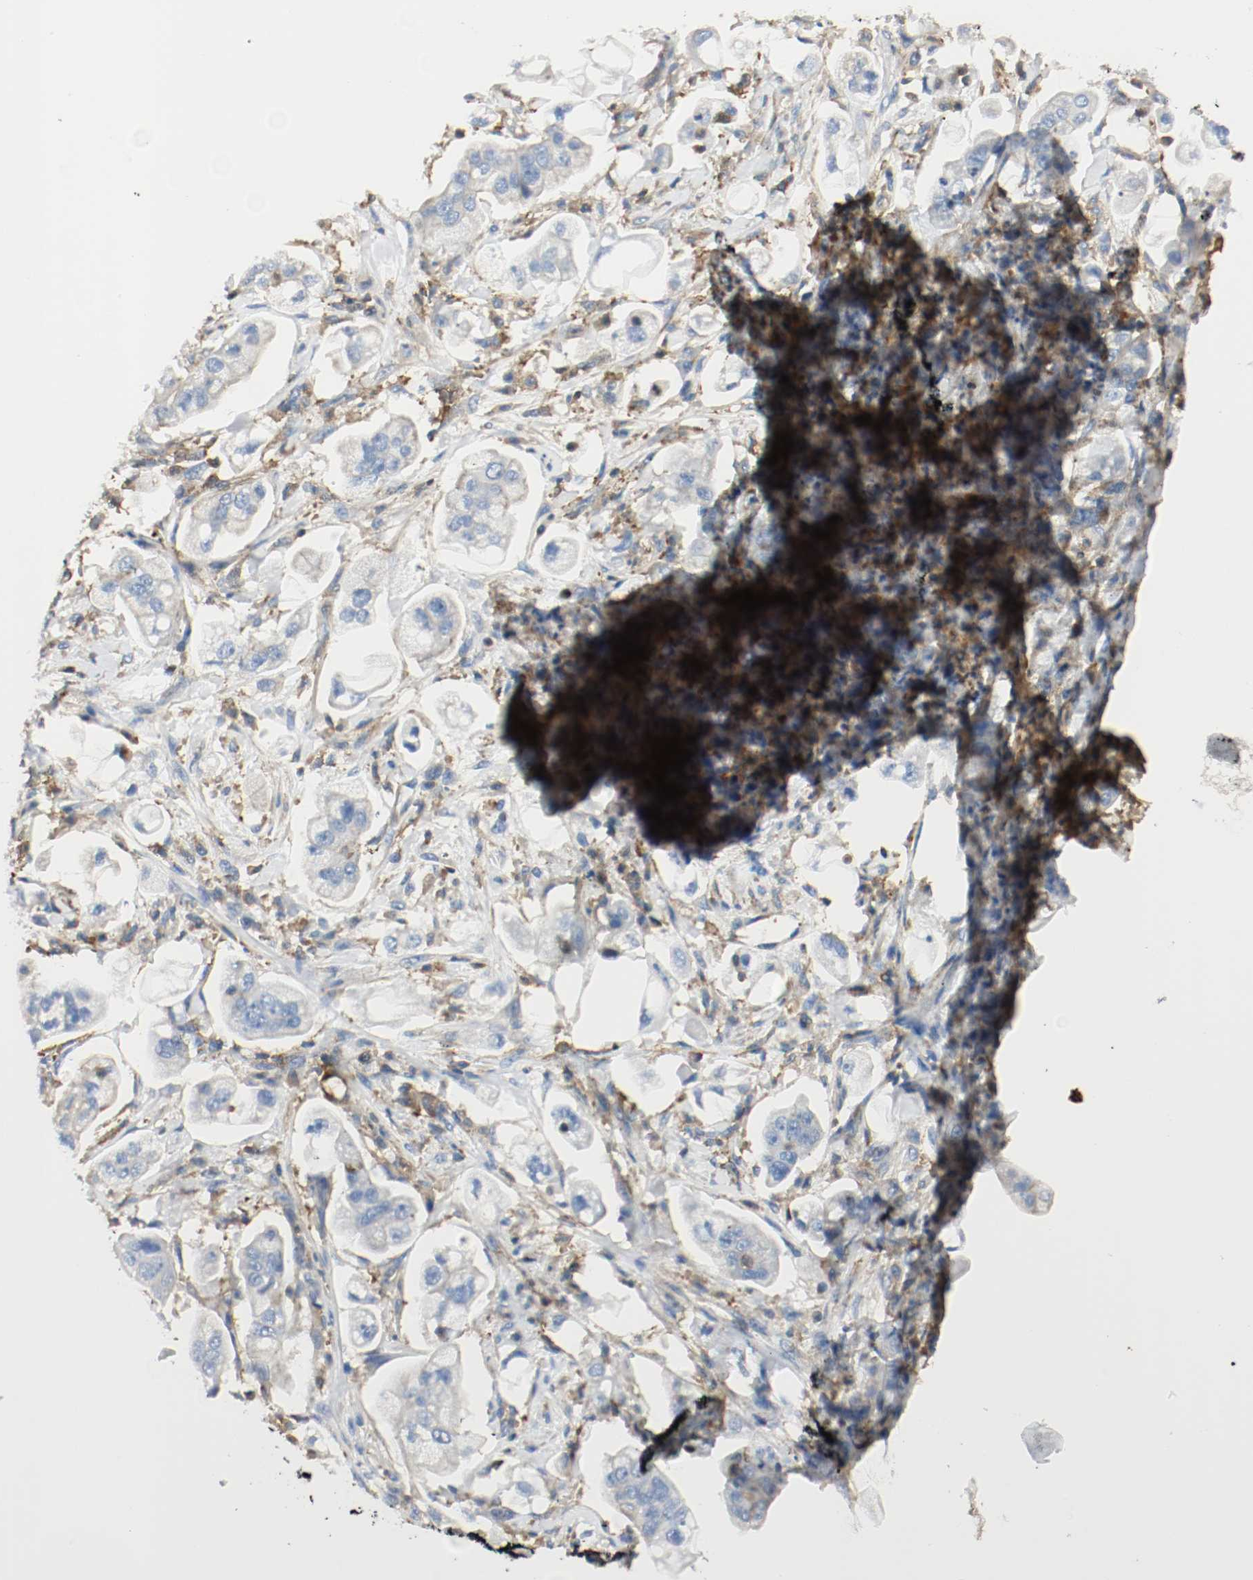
{"staining": {"intensity": "negative", "quantity": "none", "location": "none"}, "tissue": "stomach cancer", "cell_type": "Tumor cells", "image_type": "cancer", "snomed": [{"axis": "morphology", "description": "Adenocarcinoma, NOS"}, {"axis": "topography", "description": "Stomach"}], "caption": "The histopathology image reveals no significant expression in tumor cells of stomach adenocarcinoma.", "gene": "ARPC1B", "patient": {"sex": "male", "age": 62}}